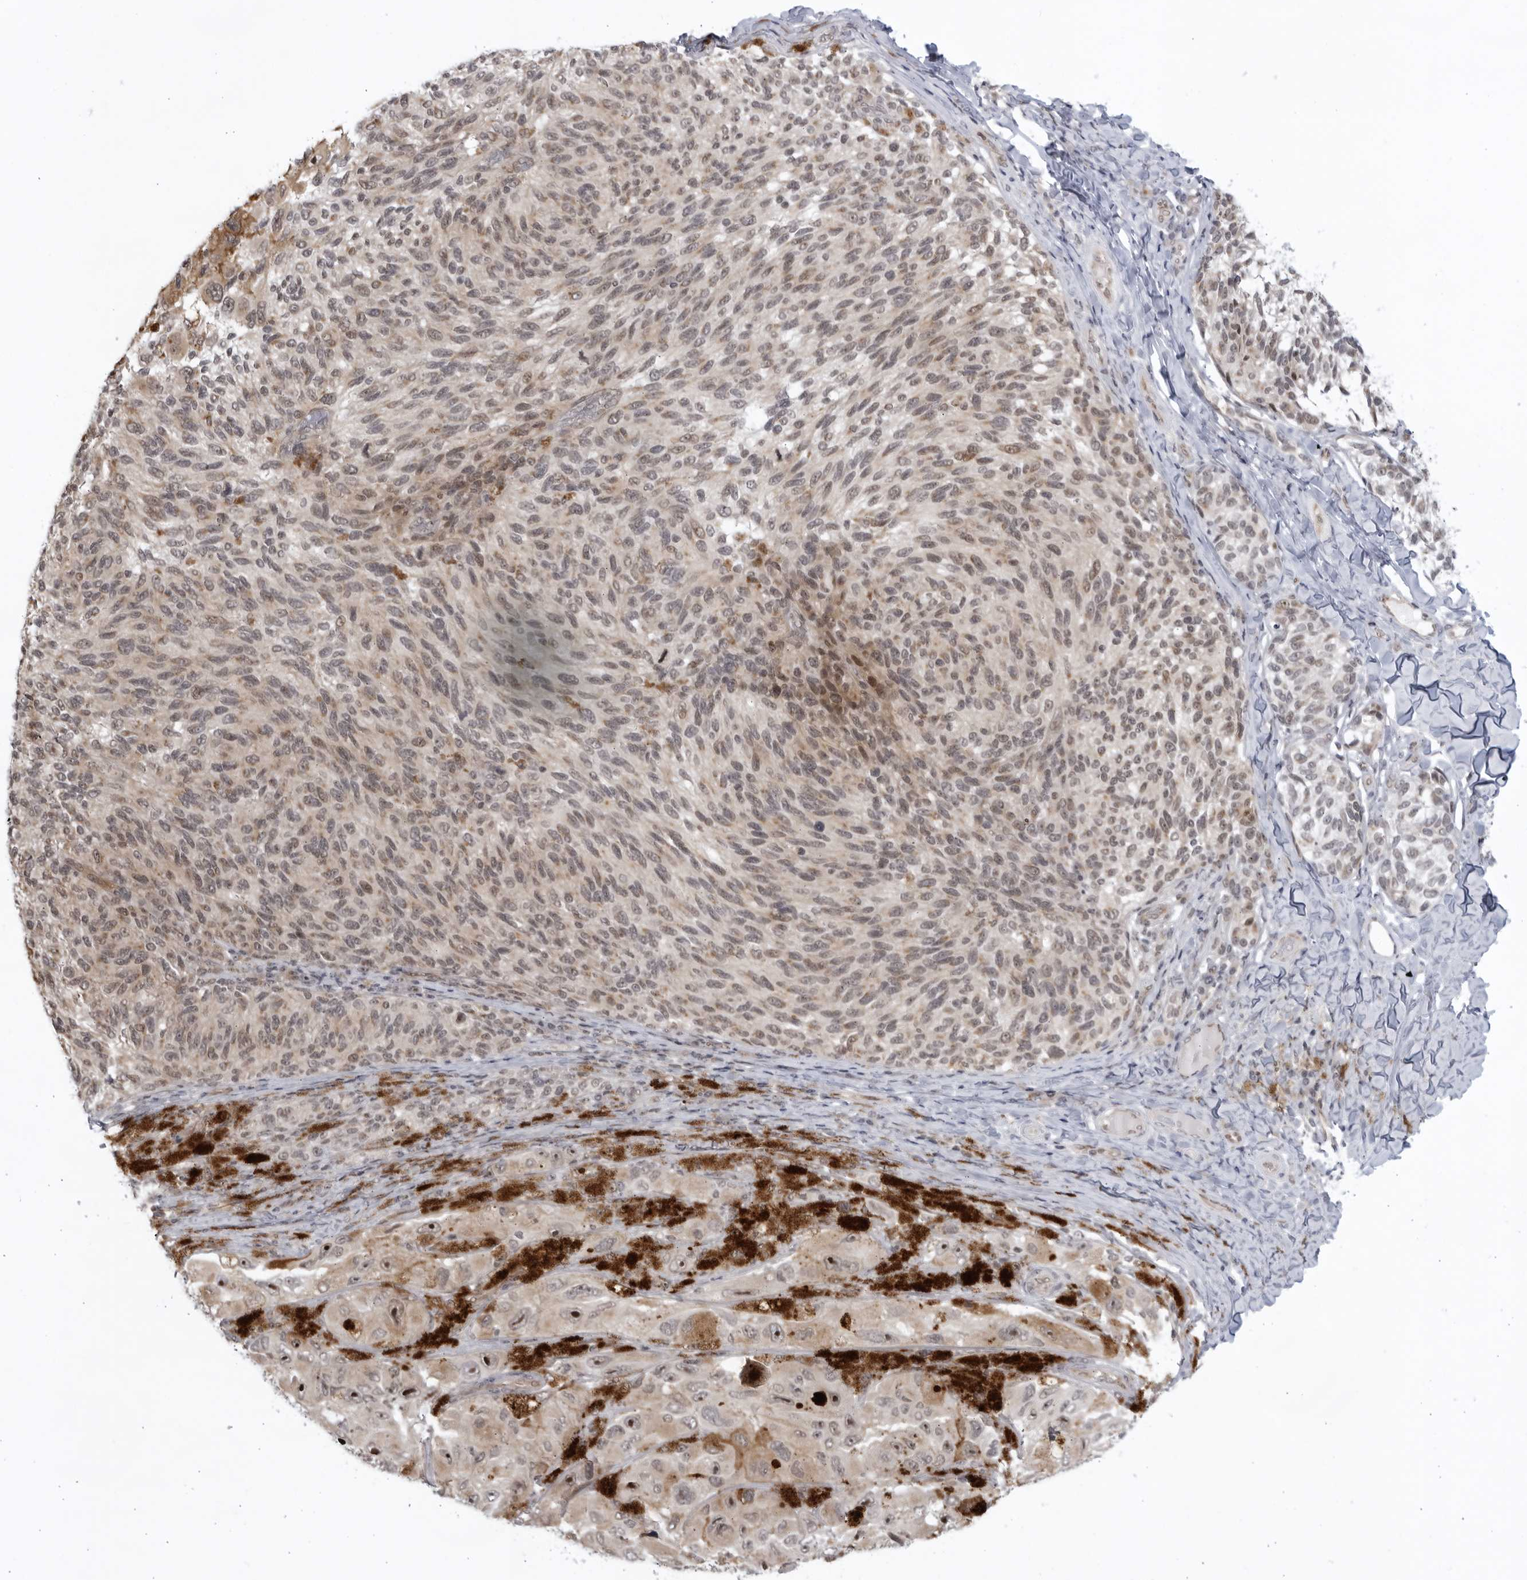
{"staining": {"intensity": "moderate", "quantity": "<25%", "location": "nuclear"}, "tissue": "melanoma", "cell_type": "Tumor cells", "image_type": "cancer", "snomed": [{"axis": "morphology", "description": "Malignant melanoma, NOS"}, {"axis": "topography", "description": "Skin"}], "caption": "Protein expression by immunohistochemistry (IHC) reveals moderate nuclear staining in approximately <25% of tumor cells in malignant melanoma.", "gene": "ITGB3BP", "patient": {"sex": "female", "age": 73}}